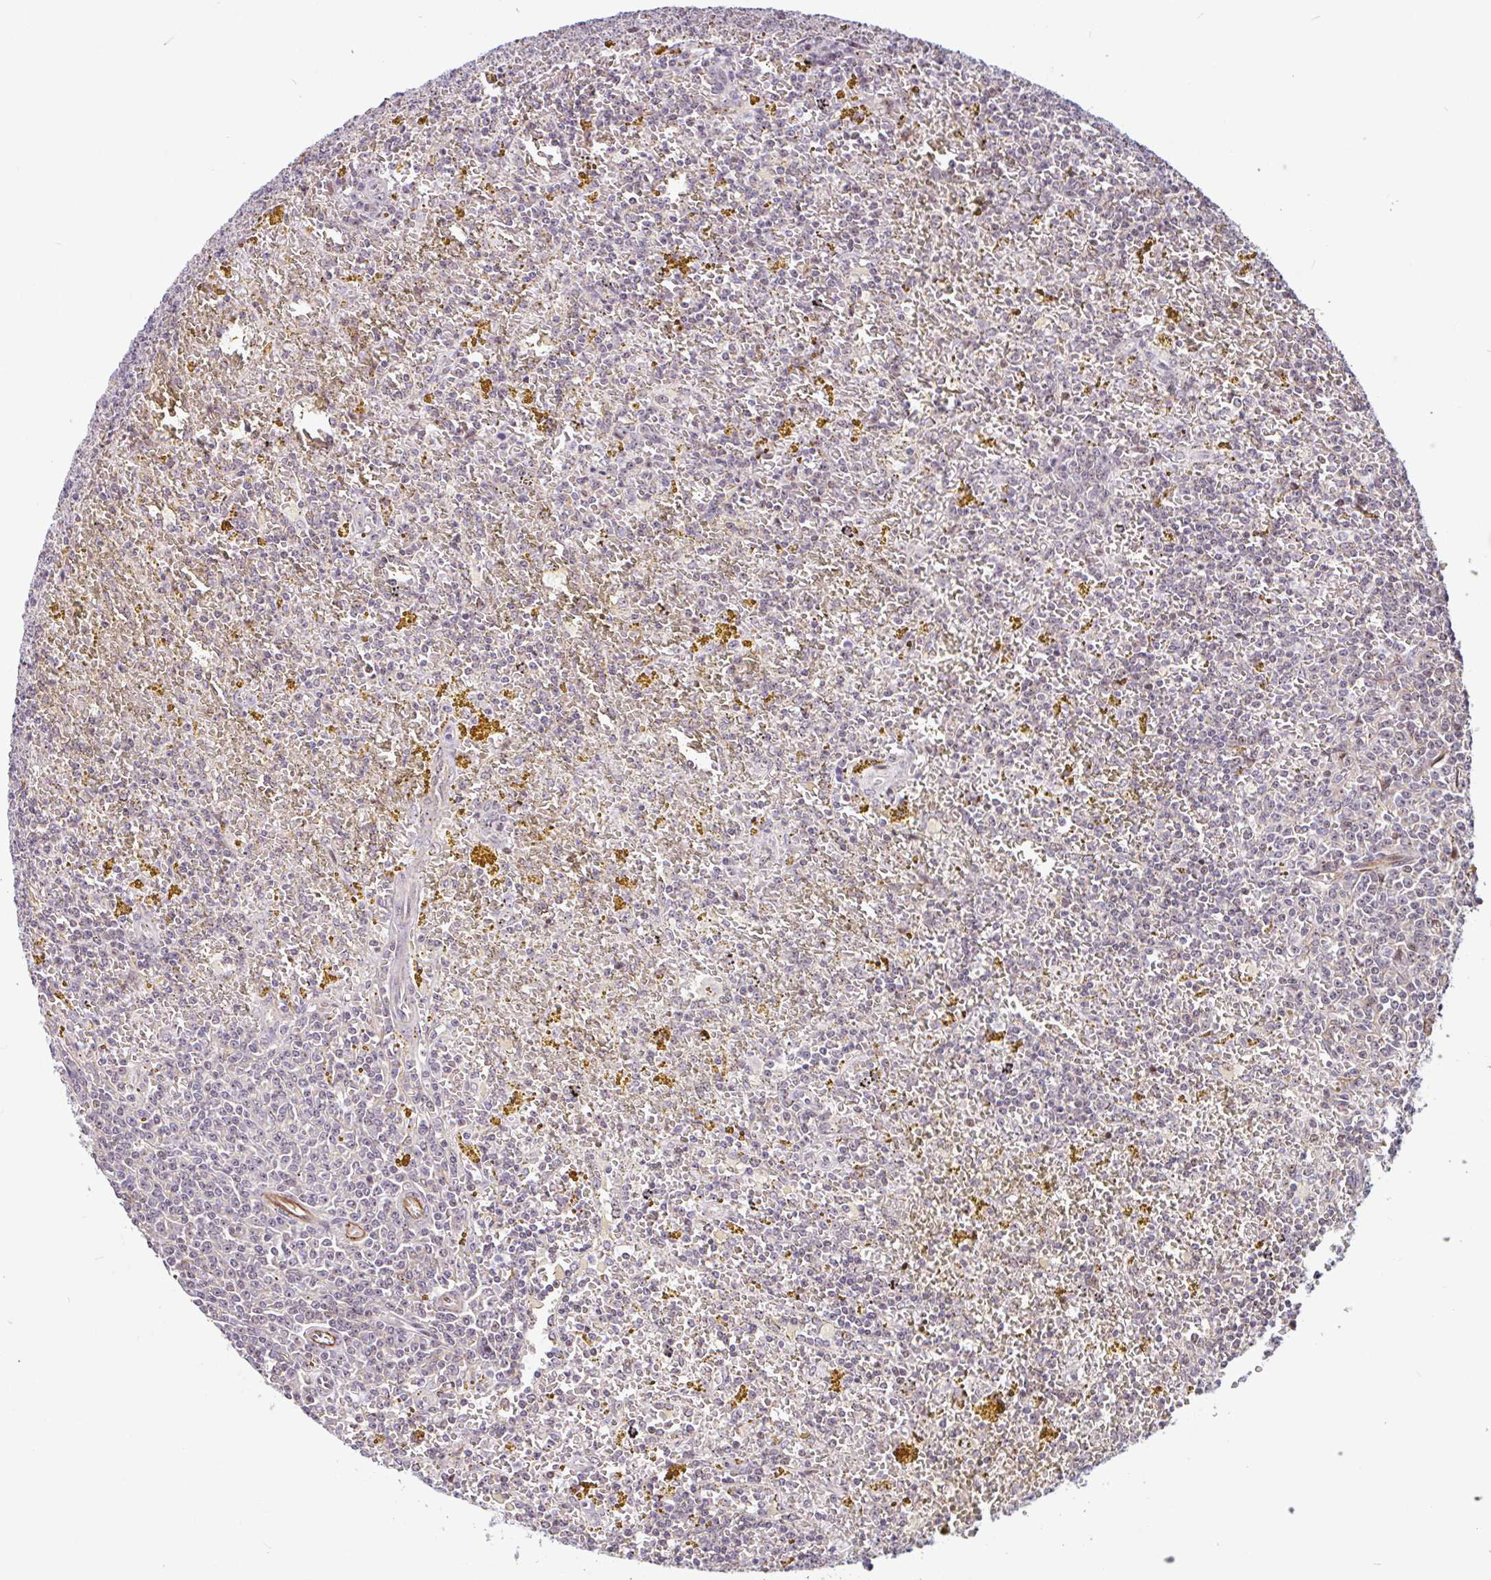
{"staining": {"intensity": "negative", "quantity": "none", "location": "none"}, "tissue": "lymphoma", "cell_type": "Tumor cells", "image_type": "cancer", "snomed": [{"axis": "morphology", "description": "Malignant lymphoma, non-Hodgkin's type, Low grade"}, {"axis": "topography", "description": "Spleen"}, {"axis": "topography", "description": "Lymph node"}], "caption": "Immunohistochemistry (IHC) histopathology image of neoplastic tissue: low-grade malignant lymphoma, non-Hodgkin's type stained with DAB displays no significant protein positivity in tumor cells.", "gene": "ZNF689", "patient": {"sex": "female", "age": 66}}